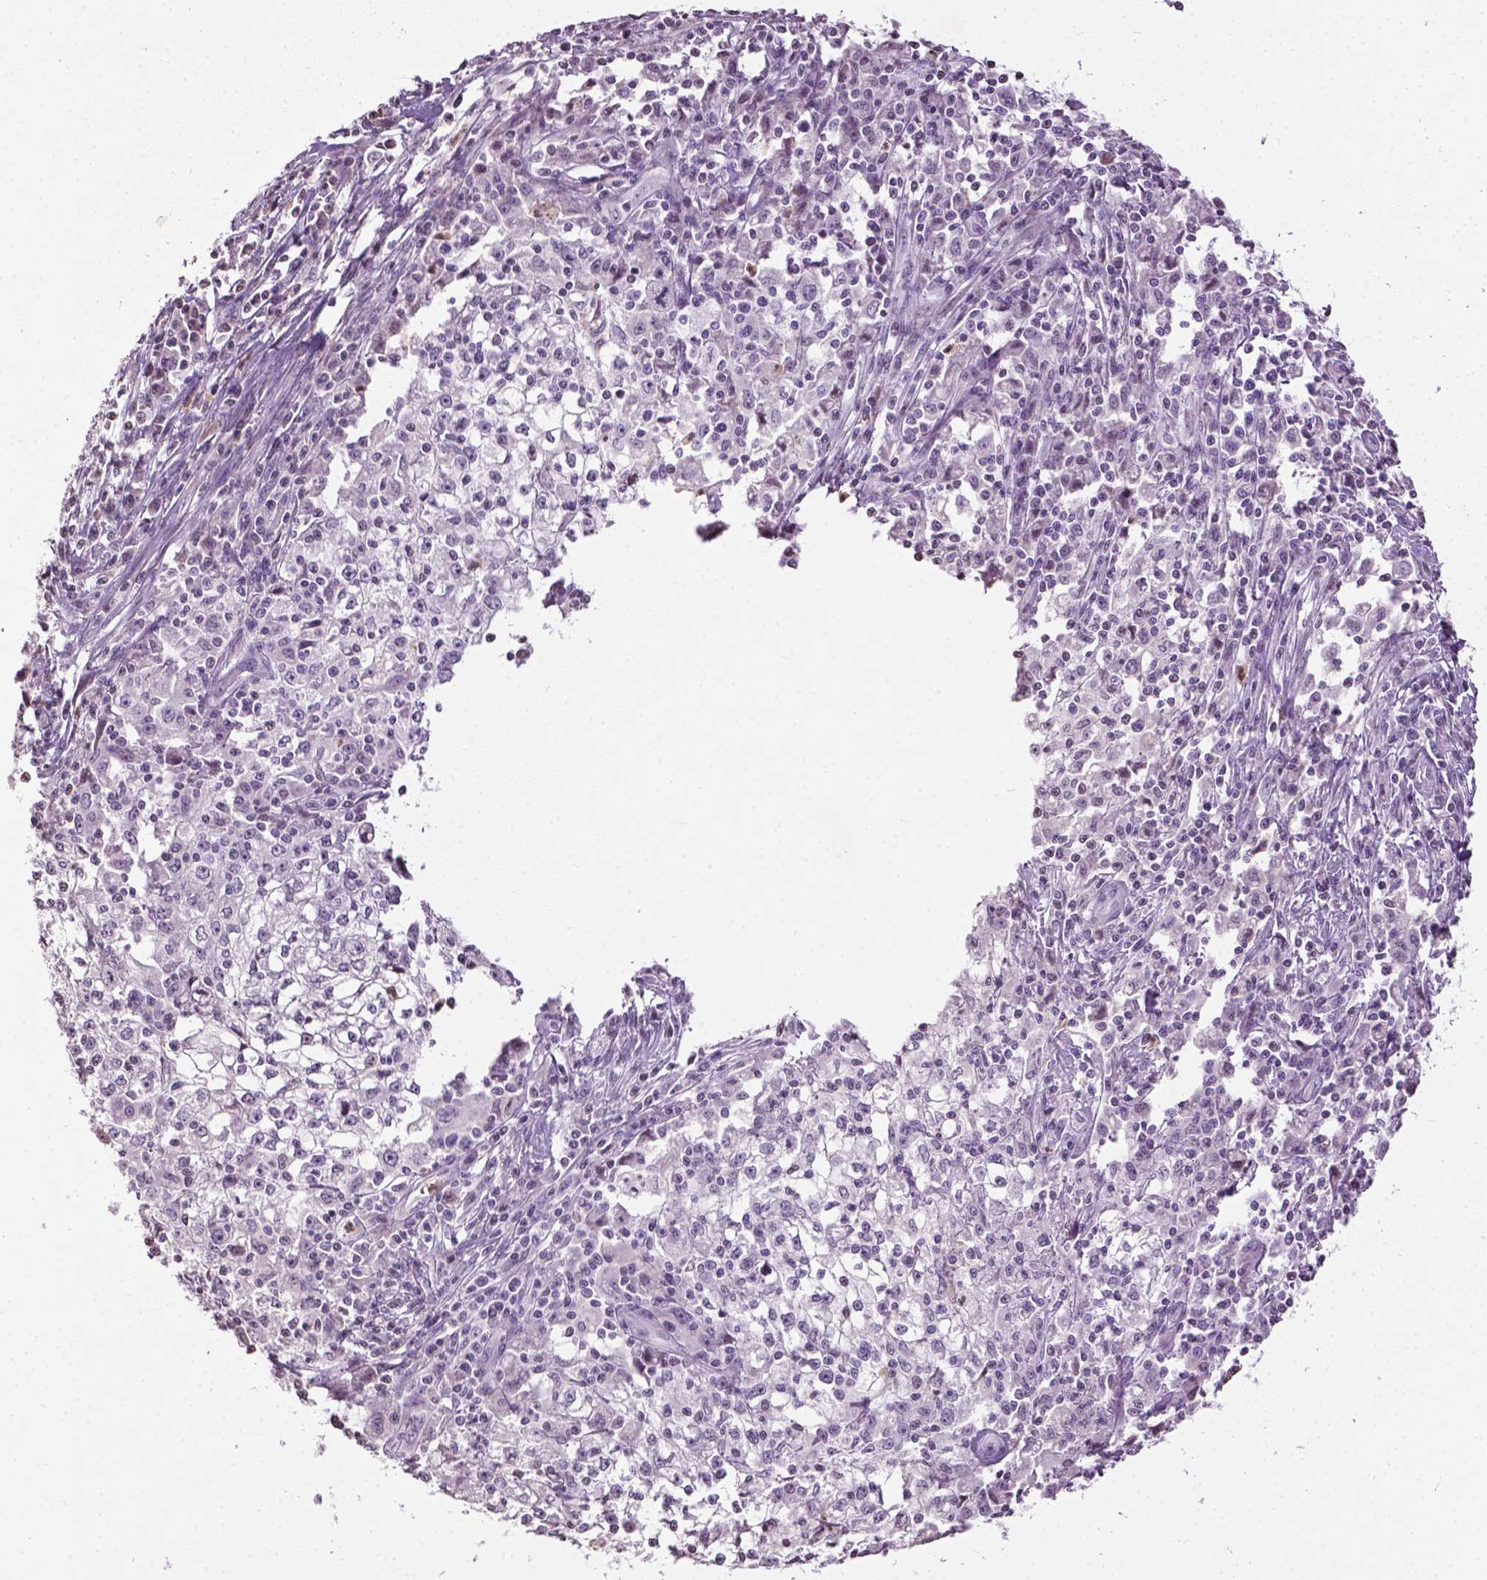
{"staining": {"intensity": "negative", "quantity": "none", "location": "none"}, "tissue": "cervical cancer", "cell_type": "Tumor cells", "image_type": "cancer", "snomed": [{"axis": "morphology", "description": "Squamous cell carcinoma, NOS"}, {"axis": "topography", "description": "Cervix"}], "caption": "High power microscopy image of an immunohistochemistry (IHC) photomicrograph of cervical squamous cell carcinoma, revealing no significant staining in tumor cells.", "gene": "NTNG2", "patient": {"sex": "female", "age": 85}}